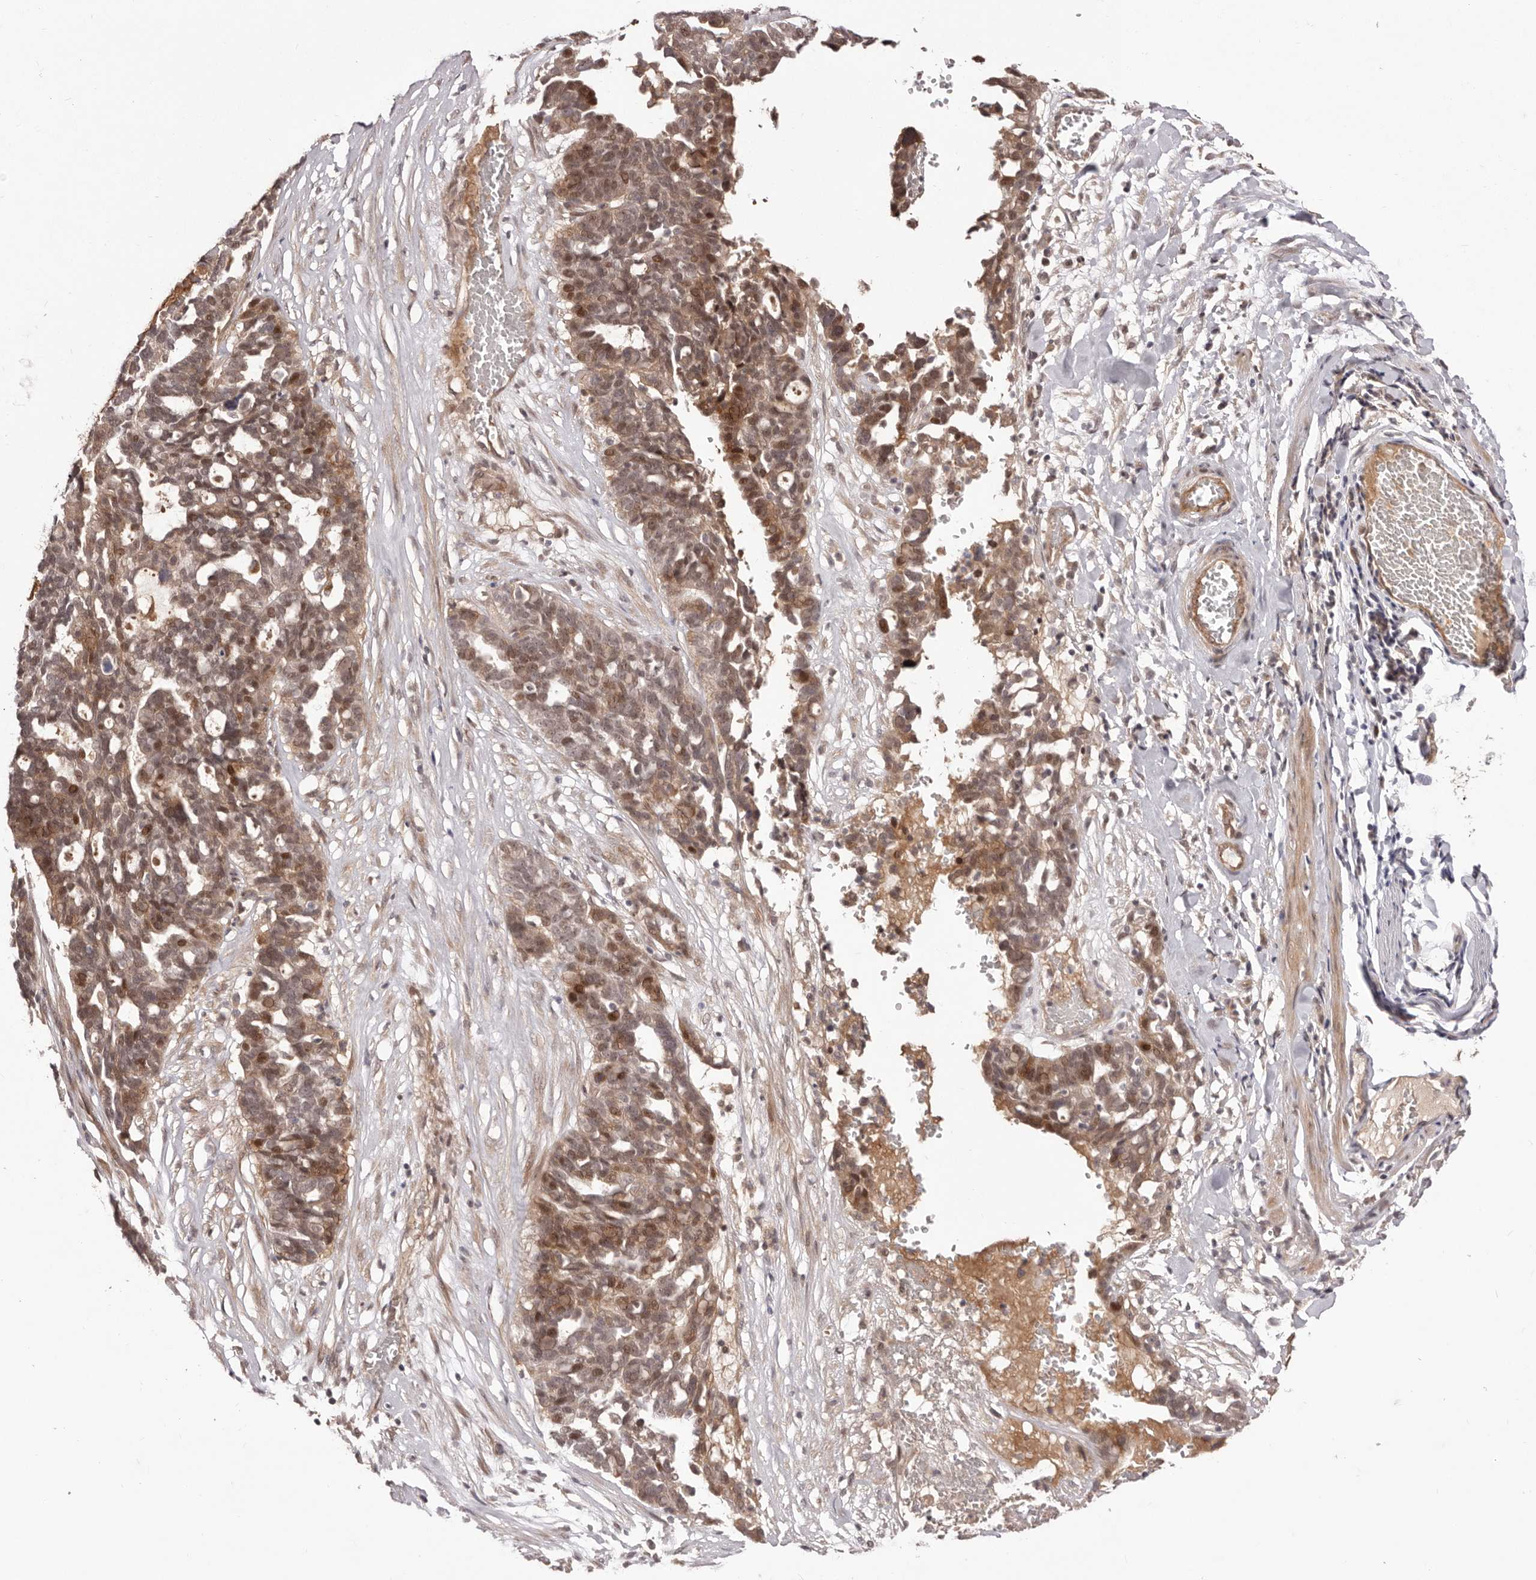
{"staining": {"intensity": "moderate", "quantity": ">75%", "location": "cytoplasmic/membranous,nuclear"}, "tissue": "ovarian cancer", "cell_type": "Tumor cells", "image_type": "cancer", "snomed": [{"axis": "morphology", "description": "Cystadenocarcinoma, serous, NOS"}, {"axis": "topography", "description": "Ovary"}], "caption": "The photomicrograph displays a brown stain indicating the presence of a protein in the cytoplasmic/membranous and nuclear of tumor cells in ovarian serous cystadenocarcinoma.", "gene": "EGR3", "patient": {"sex": "female", "age": 59}}